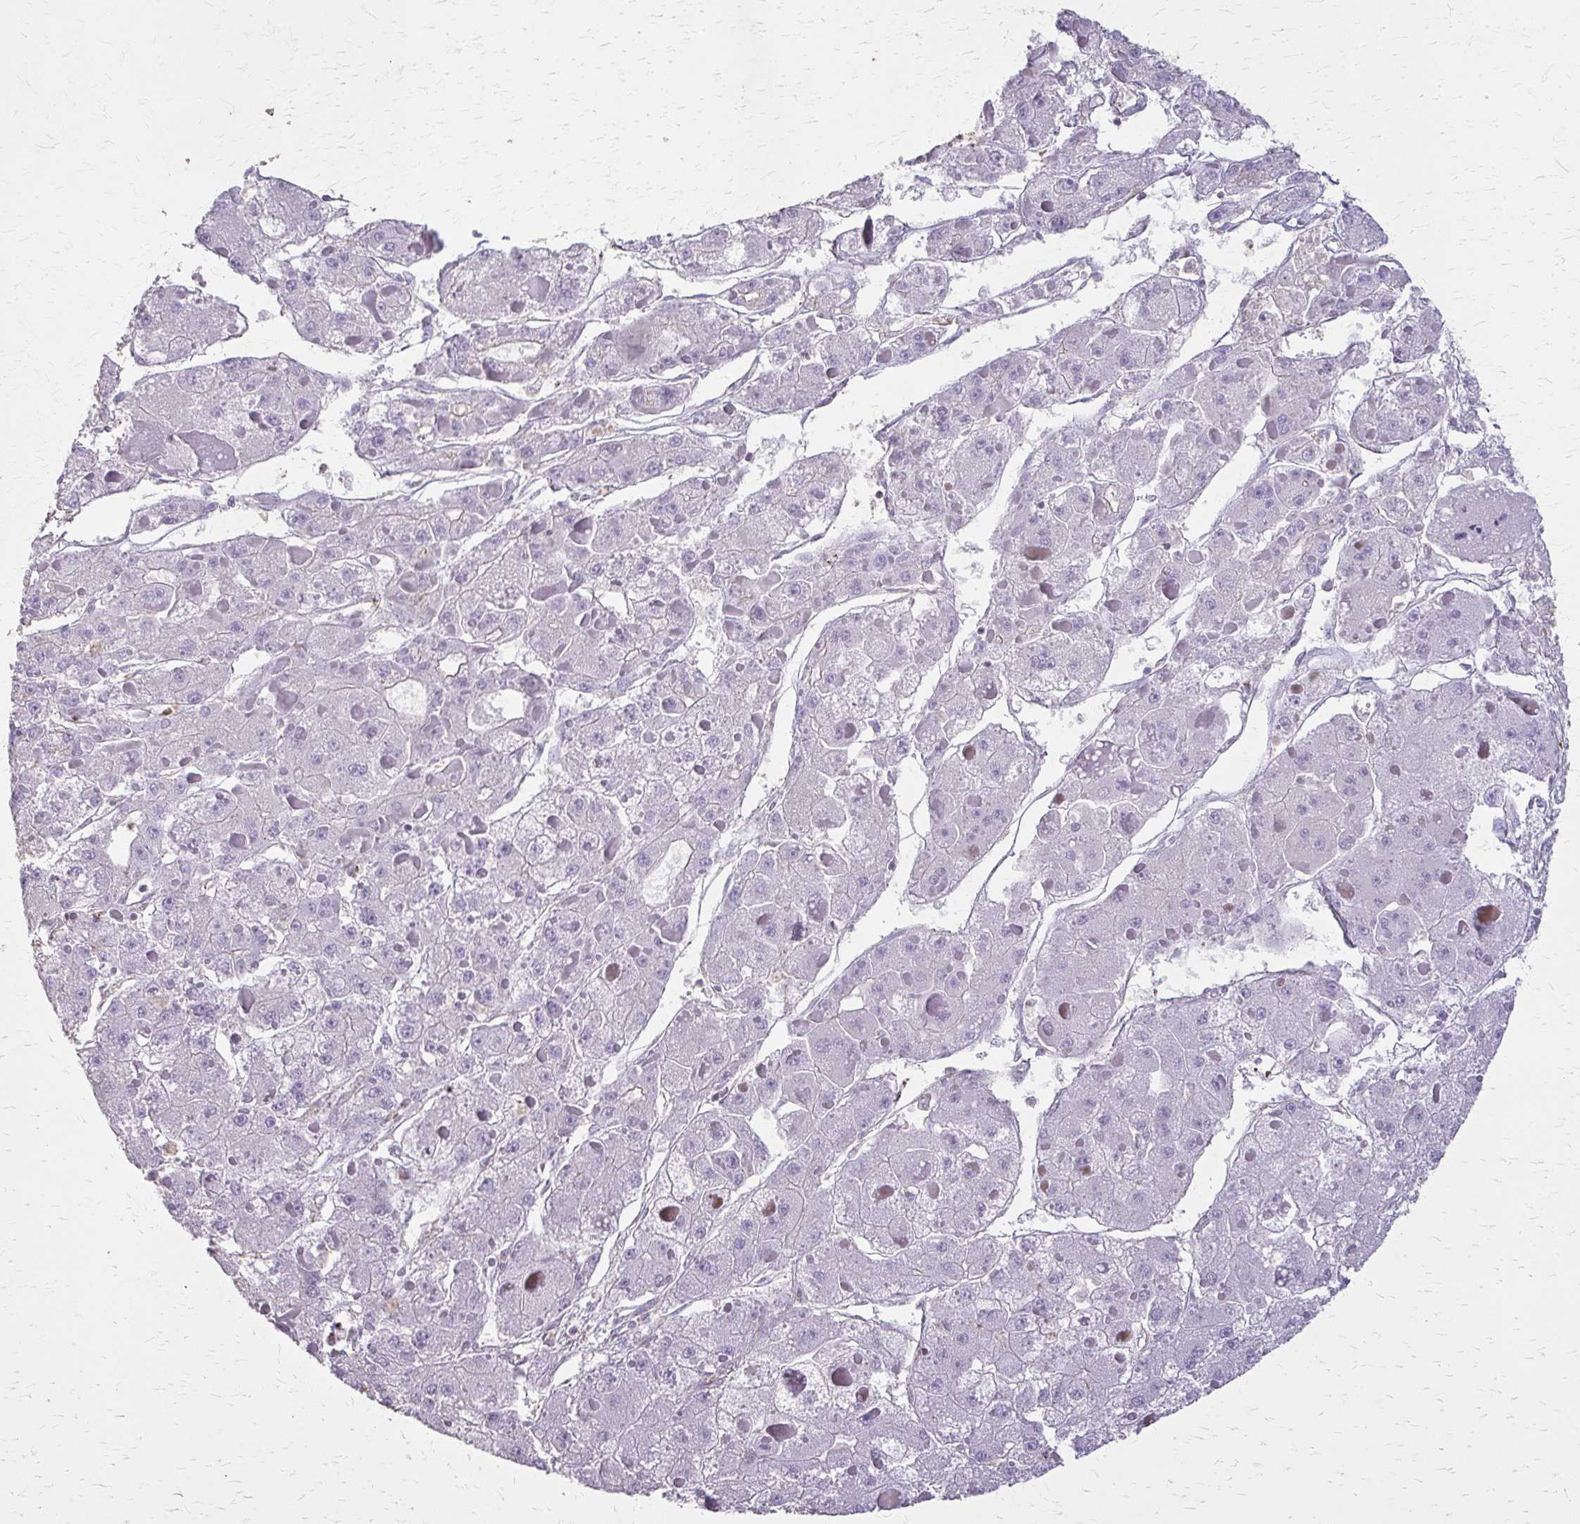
{"staining": {"intensity": "negative", "quantity": "none", "location": "none"}, "tissue": "liver cancer", "cell_type": "Tumor cells", "image_type": "cancer", "snomed": [{"axis": "morphology", "description": "Carcinoma, Hepatocellular, NOS"}, {"axis": "topography", "description": "Liver"}], "caption": "This micrograph is of liver cancer stained with immunohistochemistry to label a protein in brown with the nuclei are counter-stained blue. There is no expression in tumor cells.", "gene": "TENM4", "patient": {"sex": "female", "age": 73}}